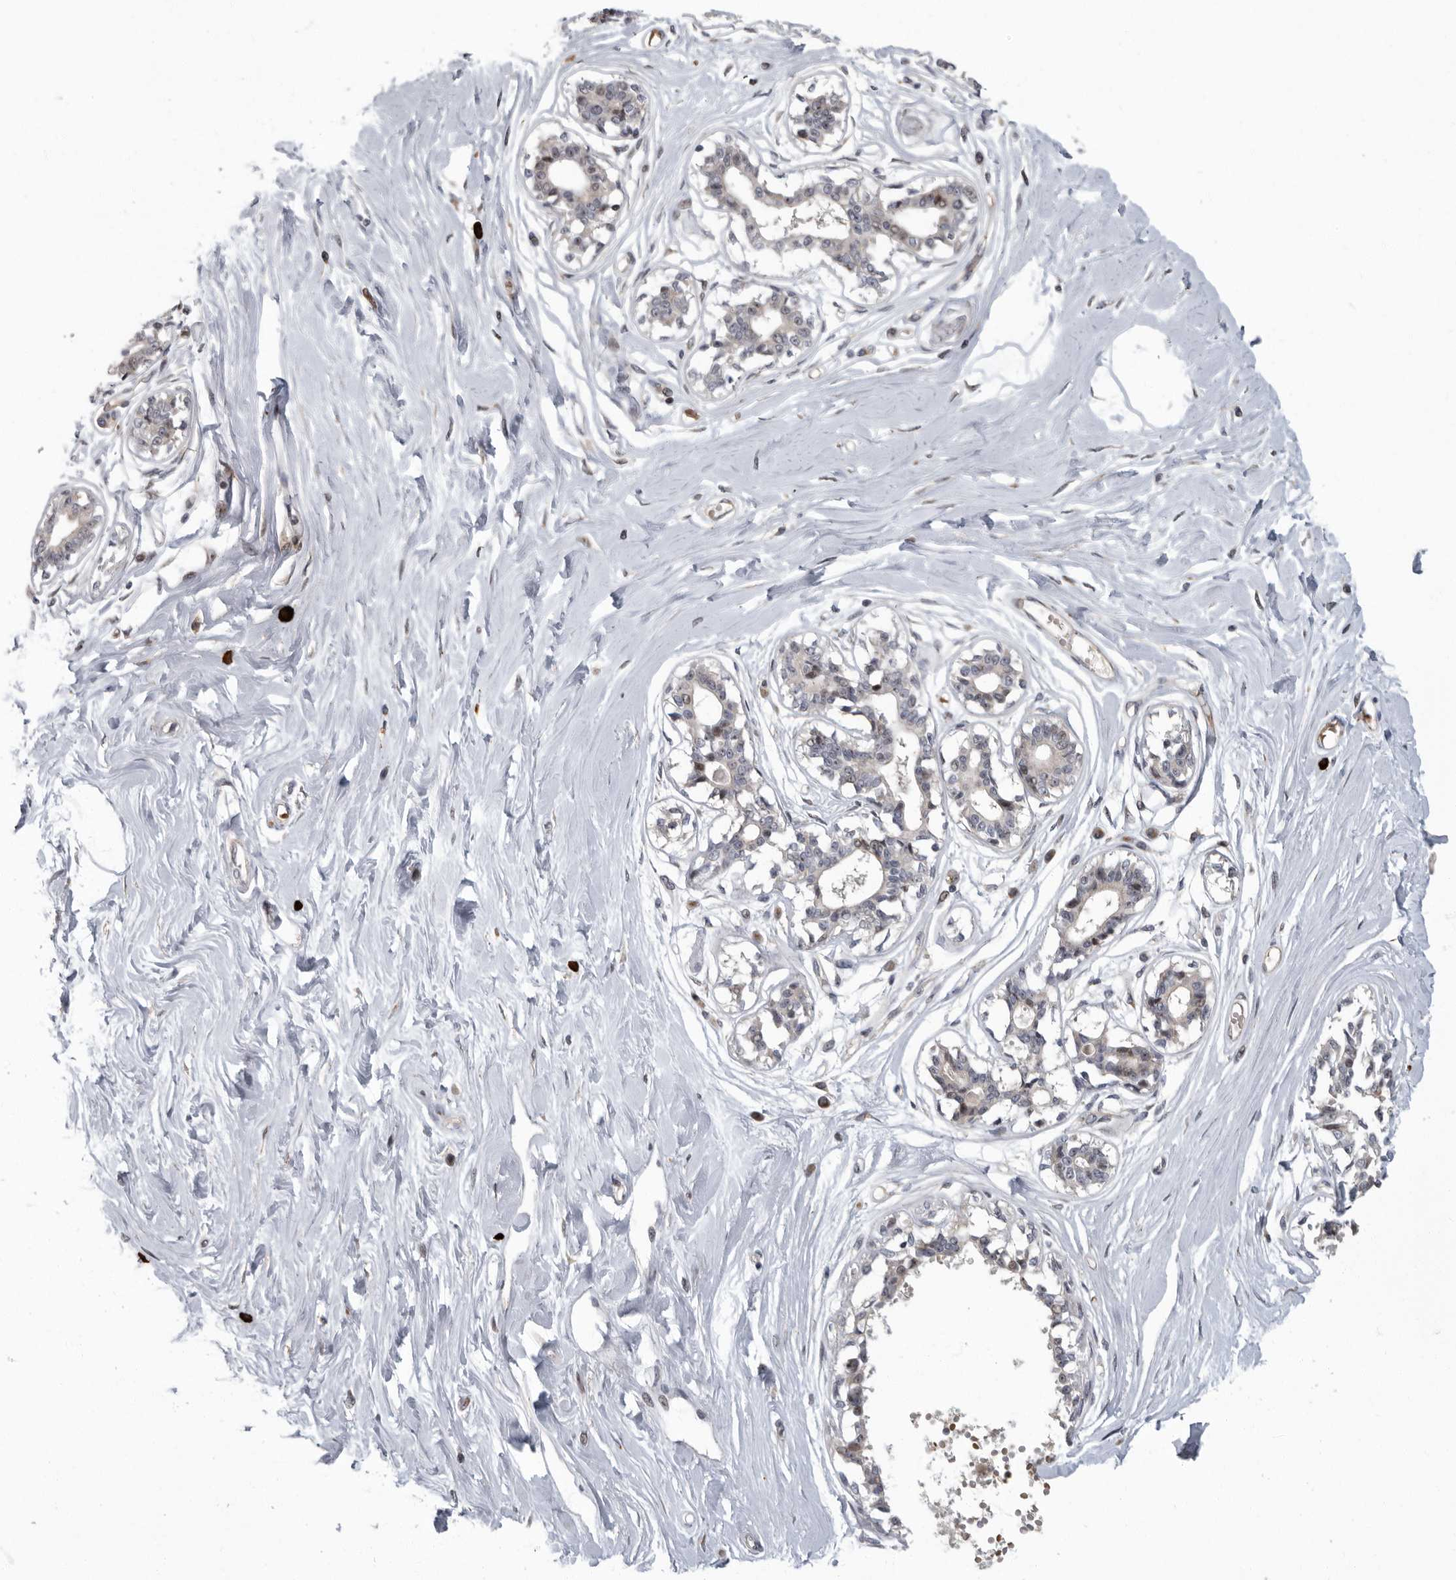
{"staining": {"intensity": "negative", "quantity": "none", "location": "none"}, "tissue": "breast", "cell_type": "Adipocytes", "image_type": "normal", "snomed": [{"axis": "morphology", "description": "Normal tissue, NOS"}, {"axis": "topography", "description": "Breast"}], "caption": "High power microscopy micrograph of an IHC image of benign breast, revealing no significant positivity in adipocytes.", "gene": "PDCD11", "patient": {"sex": "female", "age": 45}}